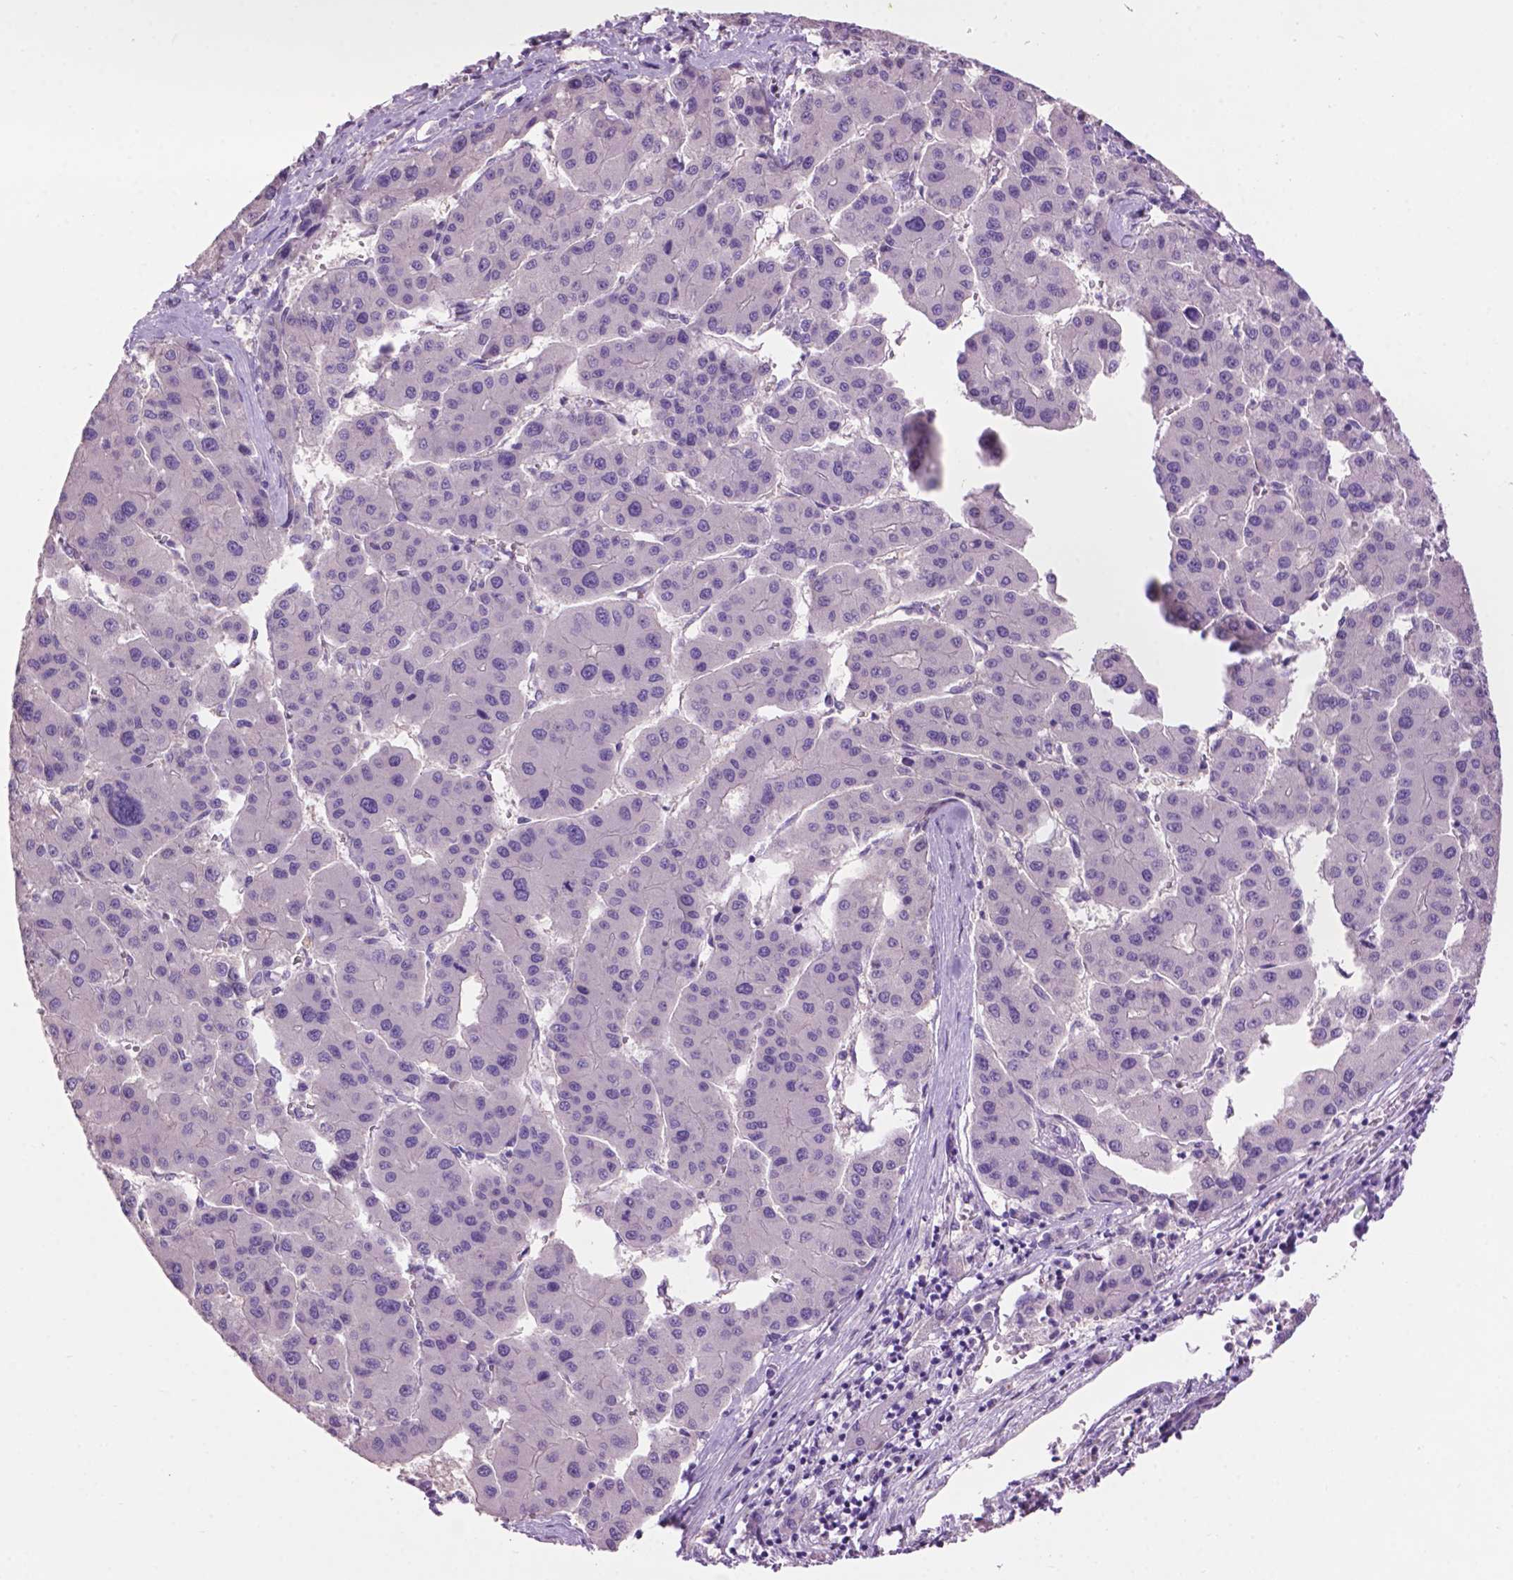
{"staining": {"intensity": "negative", "quantity": "none", "location": "none"}, "tissue": "liver cancer", "cell_type": "Tumor cells", "image_type": "cancer", "snomed": [{"axis": "morphology", "description": "Carcinoma, Hepatocellular, NOS"}, {"axis": "topography", "description": "Liver"}], "caption": "A micrograph of hepatocellular carcinoma (liver) stained for a protein displays no brown staining in tumor cells.", "gene": "CRYBA4", "patient": {"sex": "male", "age": 73}}